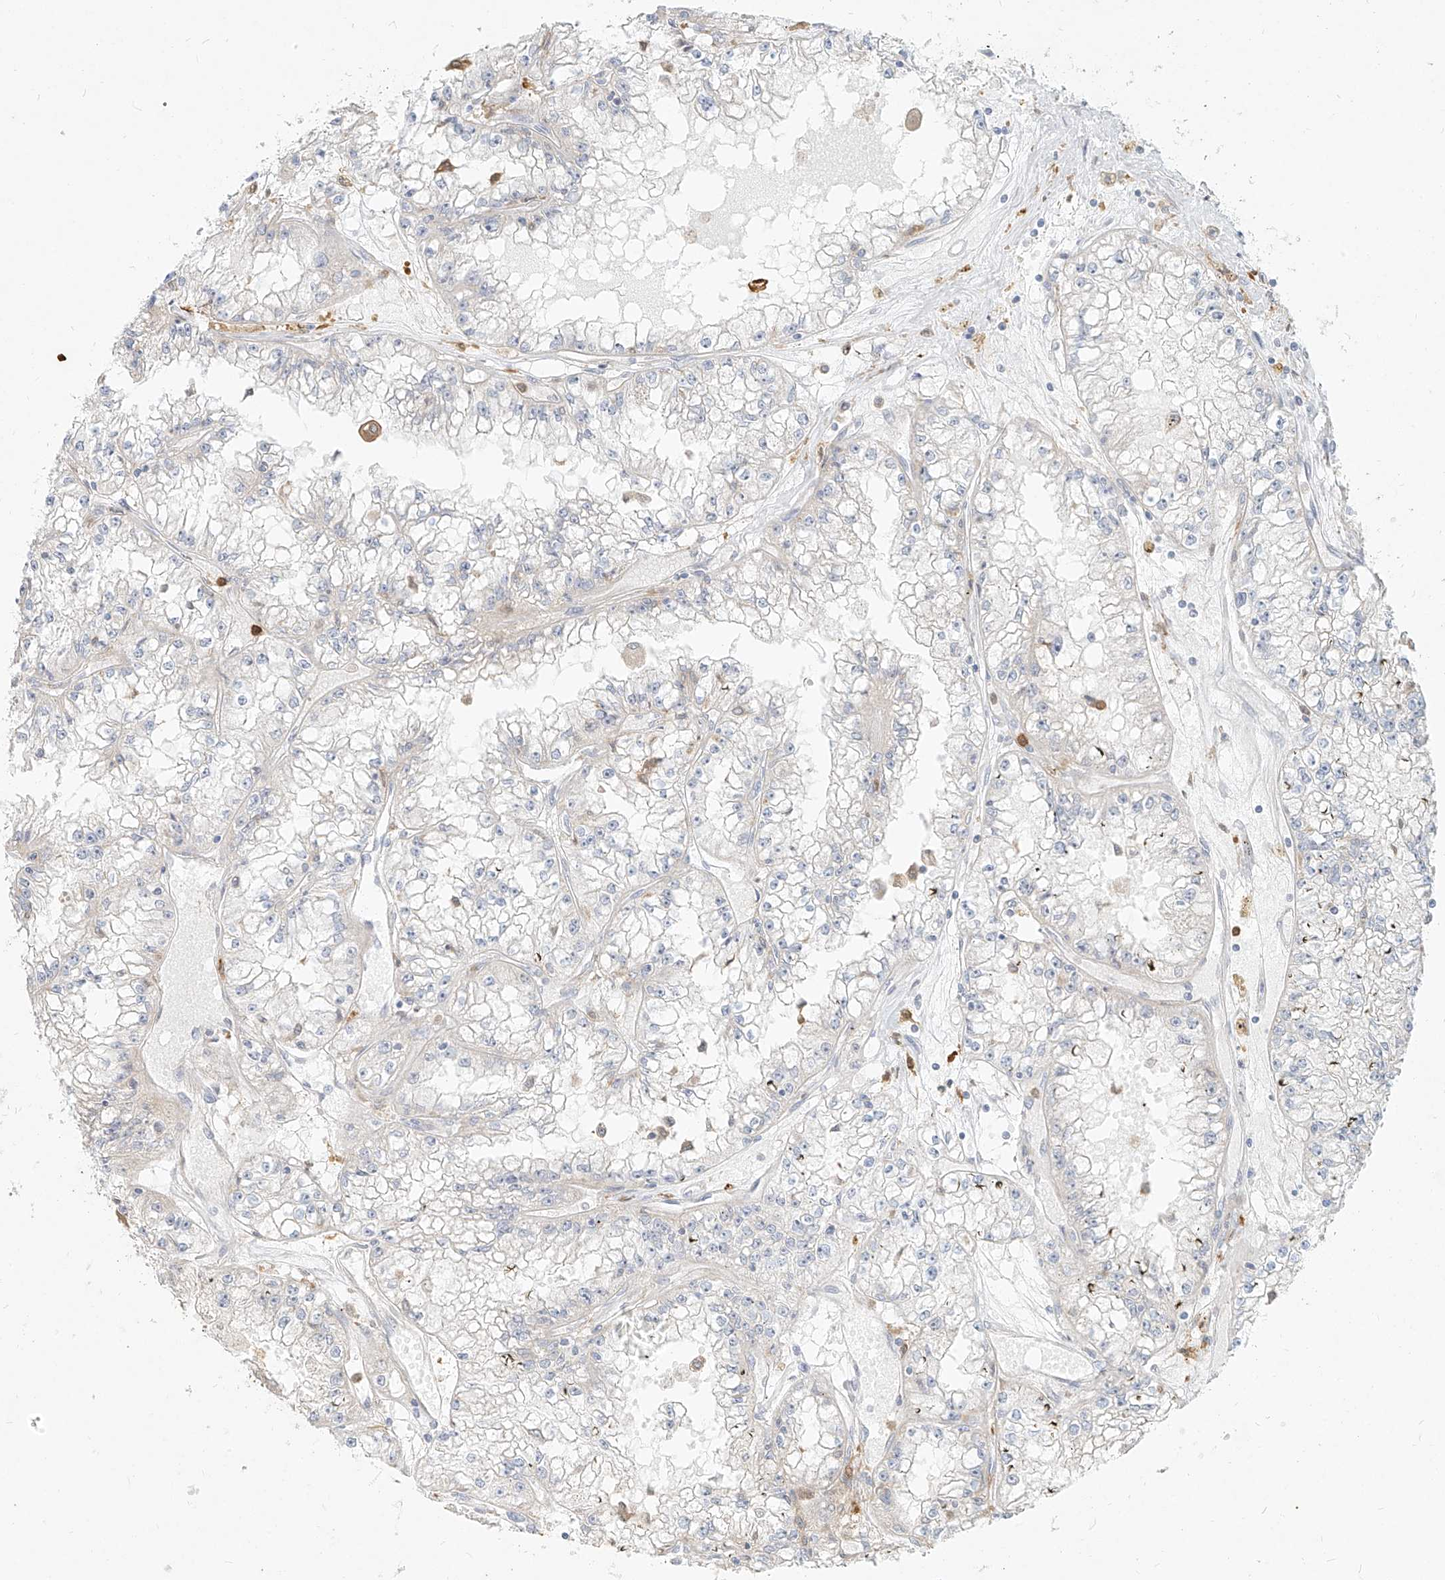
{"staining": {"intensity": "negative", "quantity": "none", "location": "none"}, "tissue": "renal cancer", "cell_type": "Tumor cells", "image_type": "cancer", "snomed": [{"axis": "morphology", "description": "Adenocarcinoma, NOS"}, {"axis": "topography", "description": "Kidney"}], "caption": "A photomicrograph of renal adenocarcinoma stained for a protein reveals no brown staining in tumor cells. (Brightfield microscopy of DAB immunohistochemistry (IHC) at high magnification).", "gene": "PGD", "patient": {"sex": "male", "age": 56}}